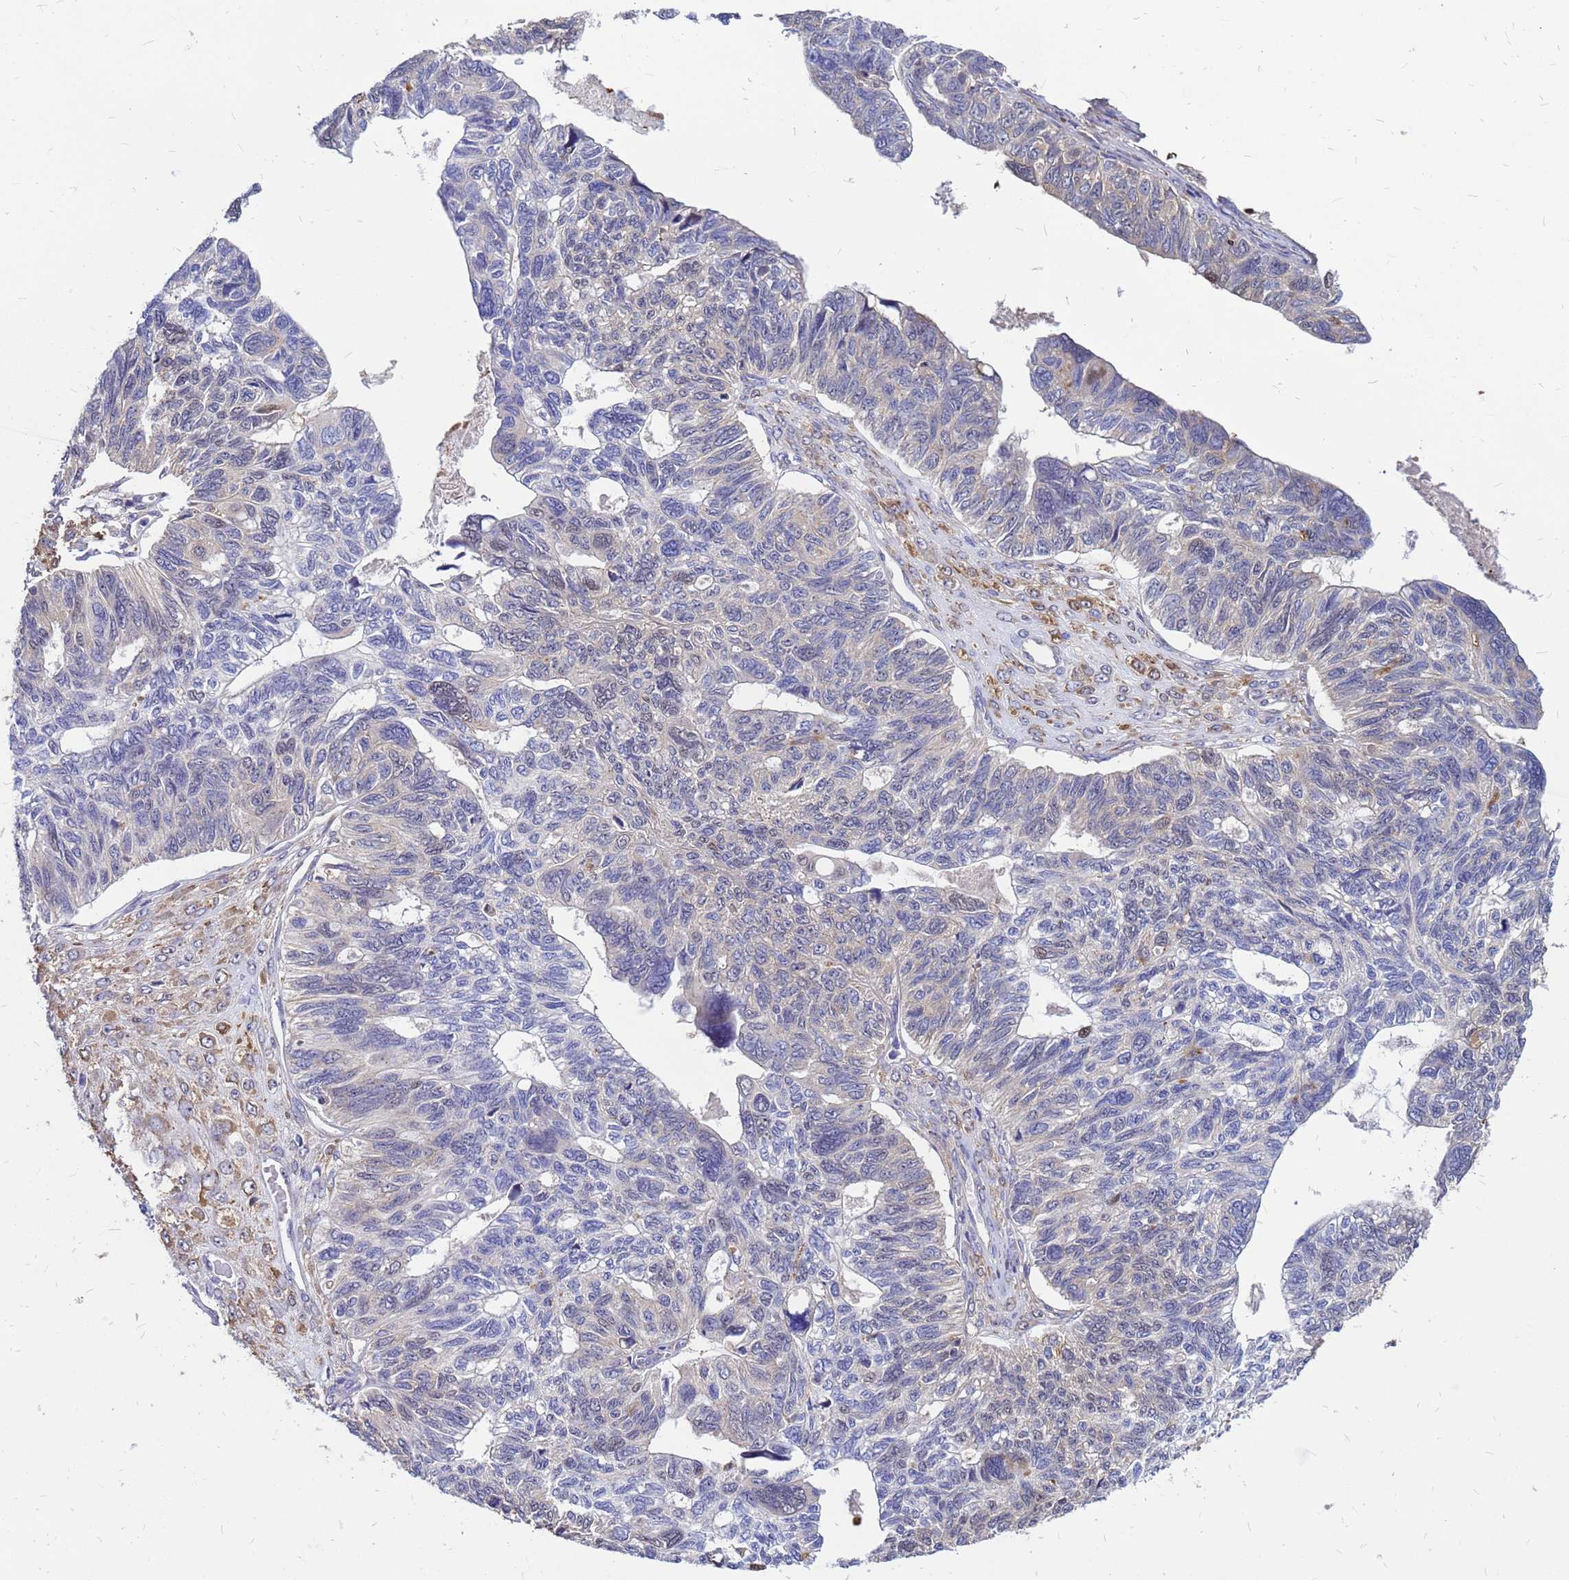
{"staining": {"intensity": "negative", "quantity": "none", "location": "none"}, "tissue": "ovarian cancer", "cell_type": "Tumor cells", "image_type": "cancer", "snomed": [{"axis": "morphology", "description": "Cystadenocarcinoma, serous, NOS"}, {"axis": "topography", "description": "Ovary"}], "caption": "An IHC image of ovarian cancer (serous cystadenocarcinoma) is shown. There is no staining in tumor cells of ovarian cancer (serous cystadenocarcinoma). (Stains: DAB (3,3'-diaminobenzidine) immunohistochemistry (IHC) with hematoxylin counter stain, Microscopy: brightfield microscopy at high magnification).", "gene": "MOB2", "patient": {"sex": "female", "age": 79}}